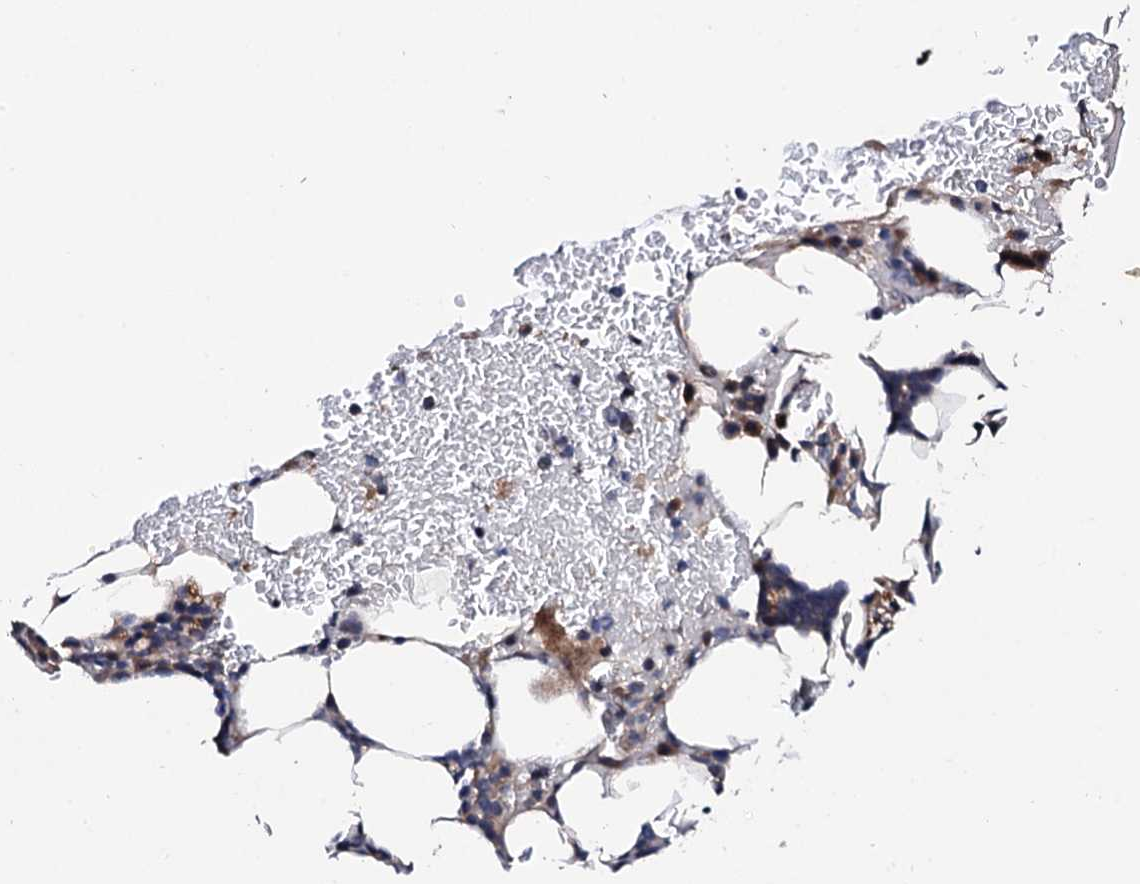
{"staining": {"intensity": "moderate", "quantity": "<25%", "location": "cytoplasmic/membranous"}, "tissue": "bone marrow", "cell_type": "Hematopoietic cells", "image_type": "normal", "snomed": [{"axis": "morphology", "description": "Normal tissue, NOS"}, {"axis": "topography", "description": "Bone marrow"}], "caption": "Moderate cytoplasmic/membranous protein staining is present in about <25% of hematopoietic cells in bone marrow.", "gene": "GTPBP4", "patient": {"sex": "male", "age": 78}}